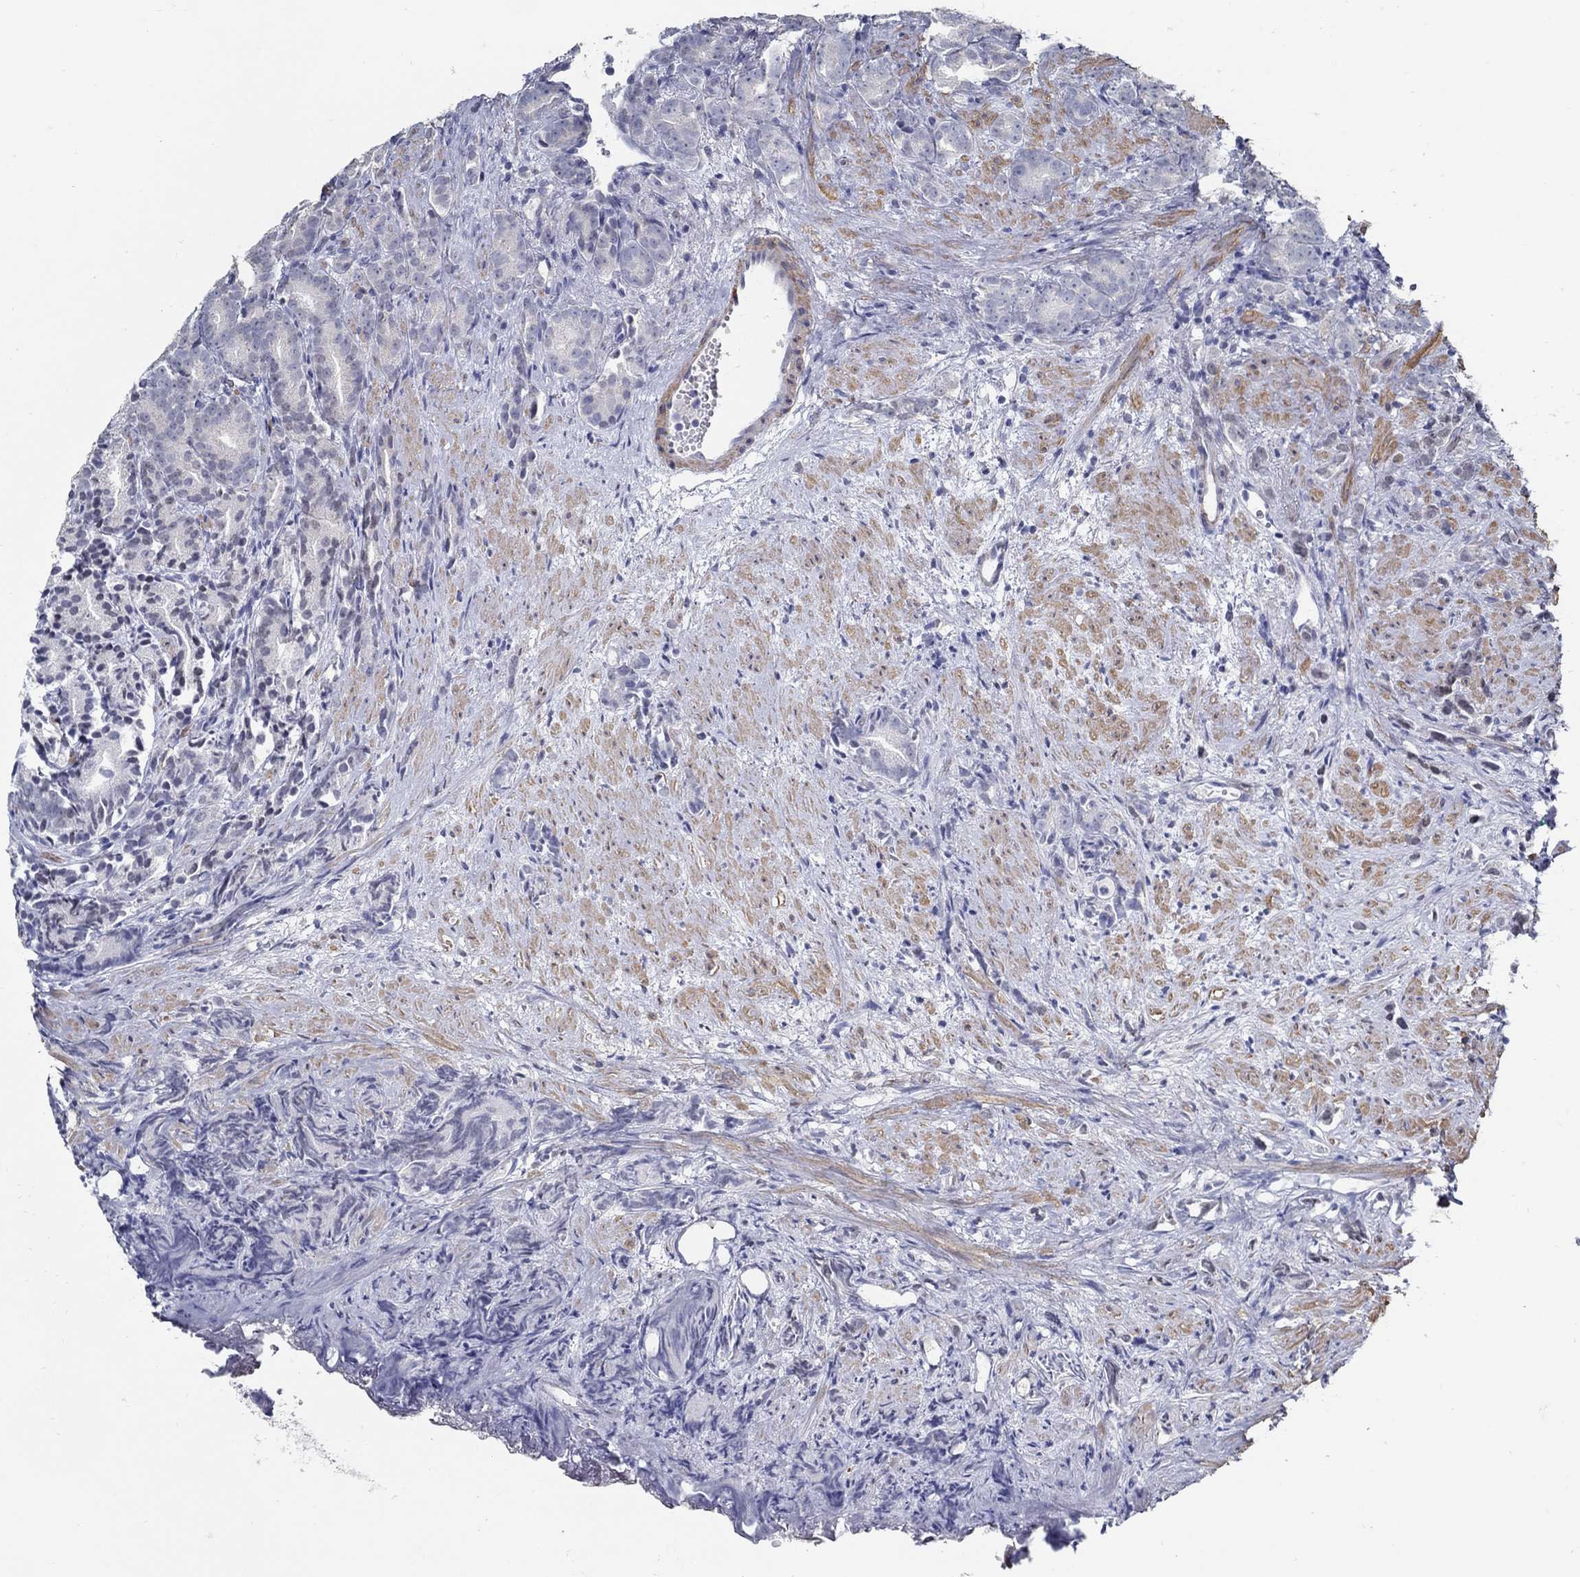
{"staining": {"intensity": "negative", "quantity": "none", "location": "none"}, "tissue": "prostate cancer", "cell_type": "Tumor cells", "image_type": "cancer", "snomed": [{"axis": "morphology", "description": "Adenocarcinoma, High grade"}, {"axis": "topography", "description": "Prostate"}], "caption": "Tumor cells are negative for brown protein staining in prostate cancer.", "gene": "USP29", "patient": {"sex": "male", "age": 90}}